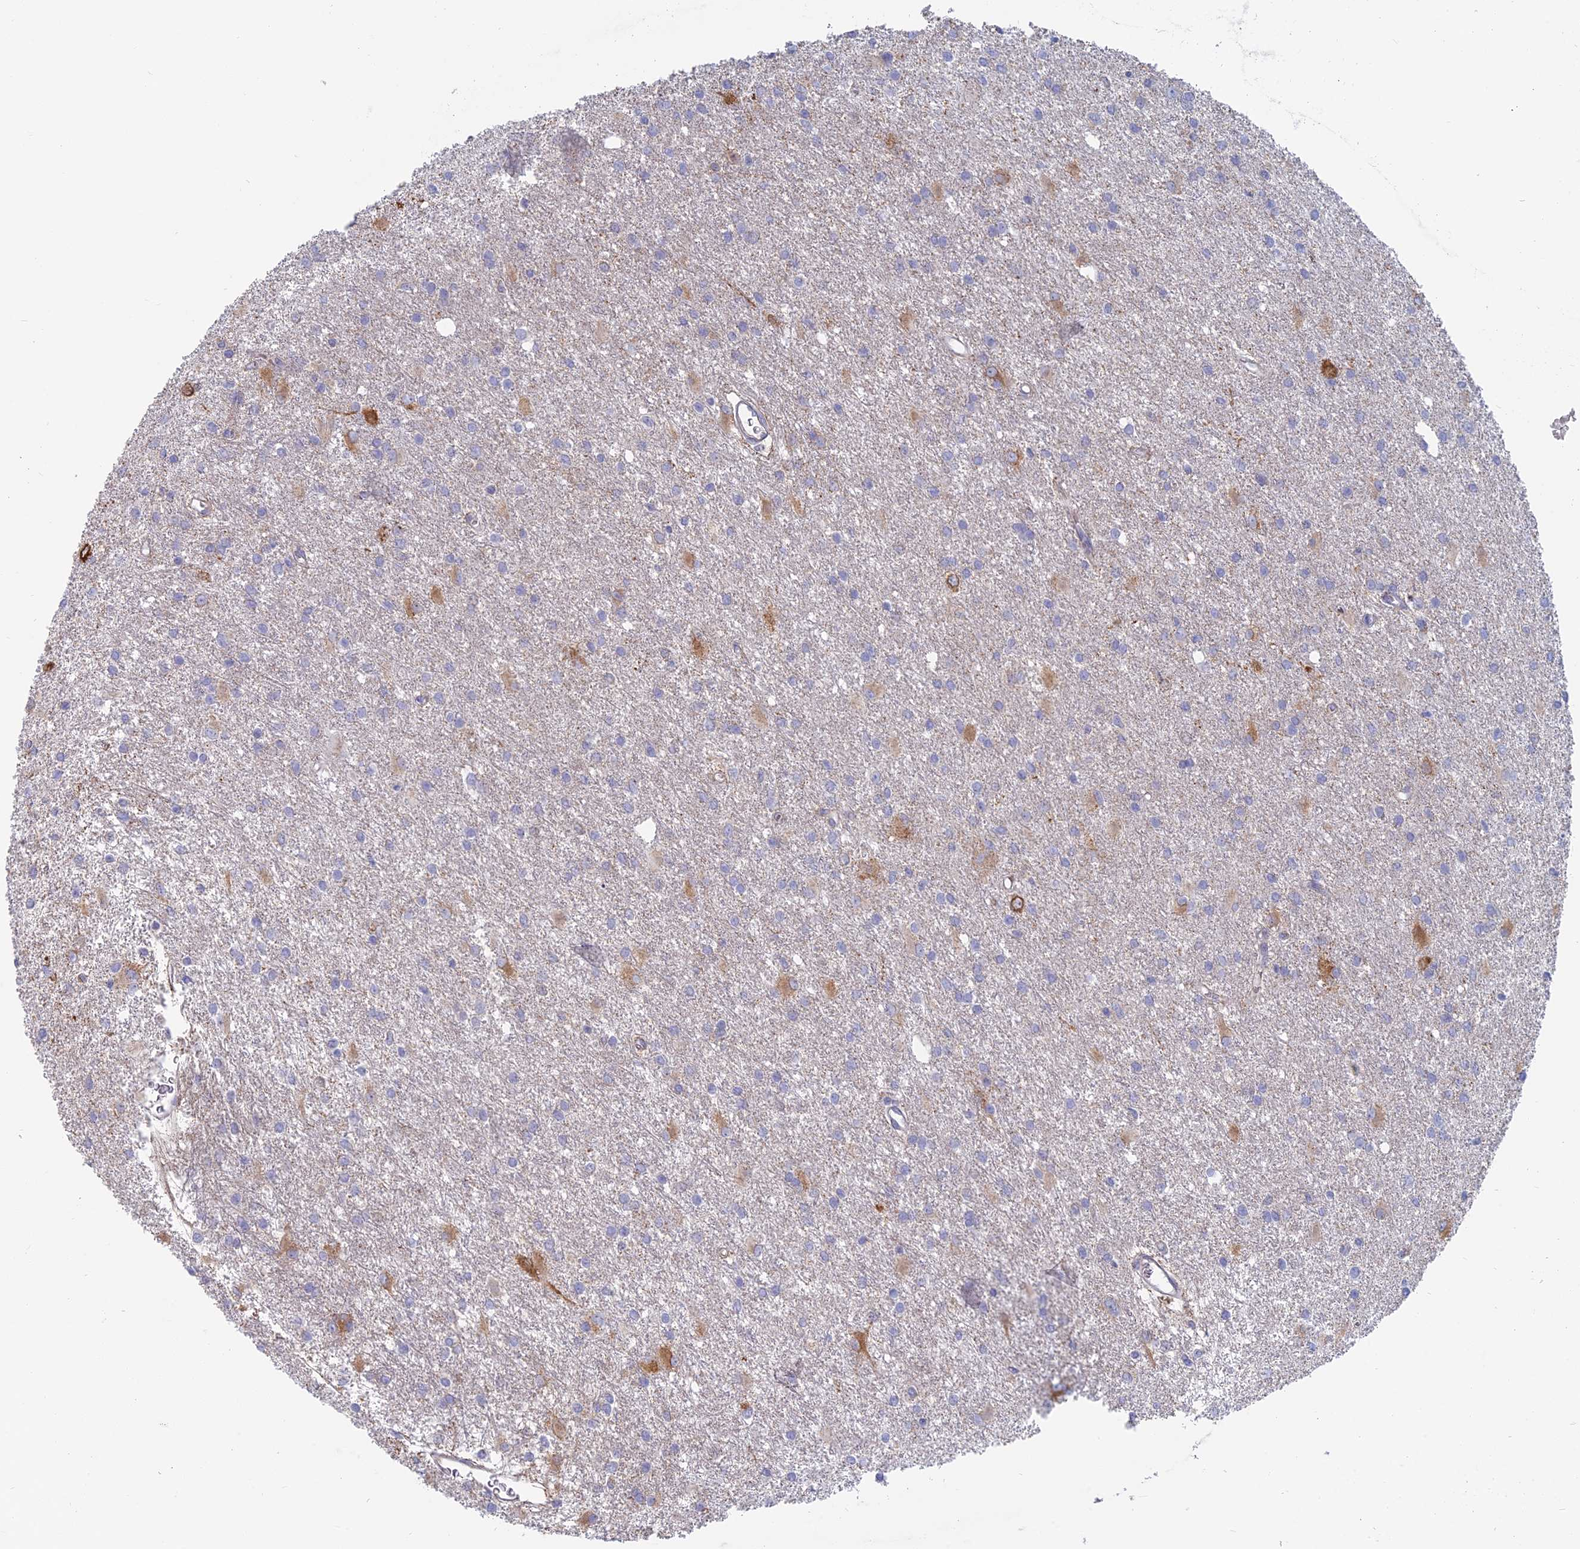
{"staining": {"intensity": "weak", "quantity": "<25%", "location": "cytoplasmic/membranous"}, "tissue": "glioma", "cell_type": "Tumor cells", "image_type": "cancer", "snomed": [{"axis": "morphology", "description": "Glioma, malignant, High grade"}, {"axis": "topography", "description": "Brain"}], "caption": "IHC of glioma shows no positivity in tumor cells. (DAB (3,3'-diaminobenzidine) immunohistochemistry (IHC), high magnification).", "gene": "TBC1D30", "patient": {"sex": "female", "age": 50}}